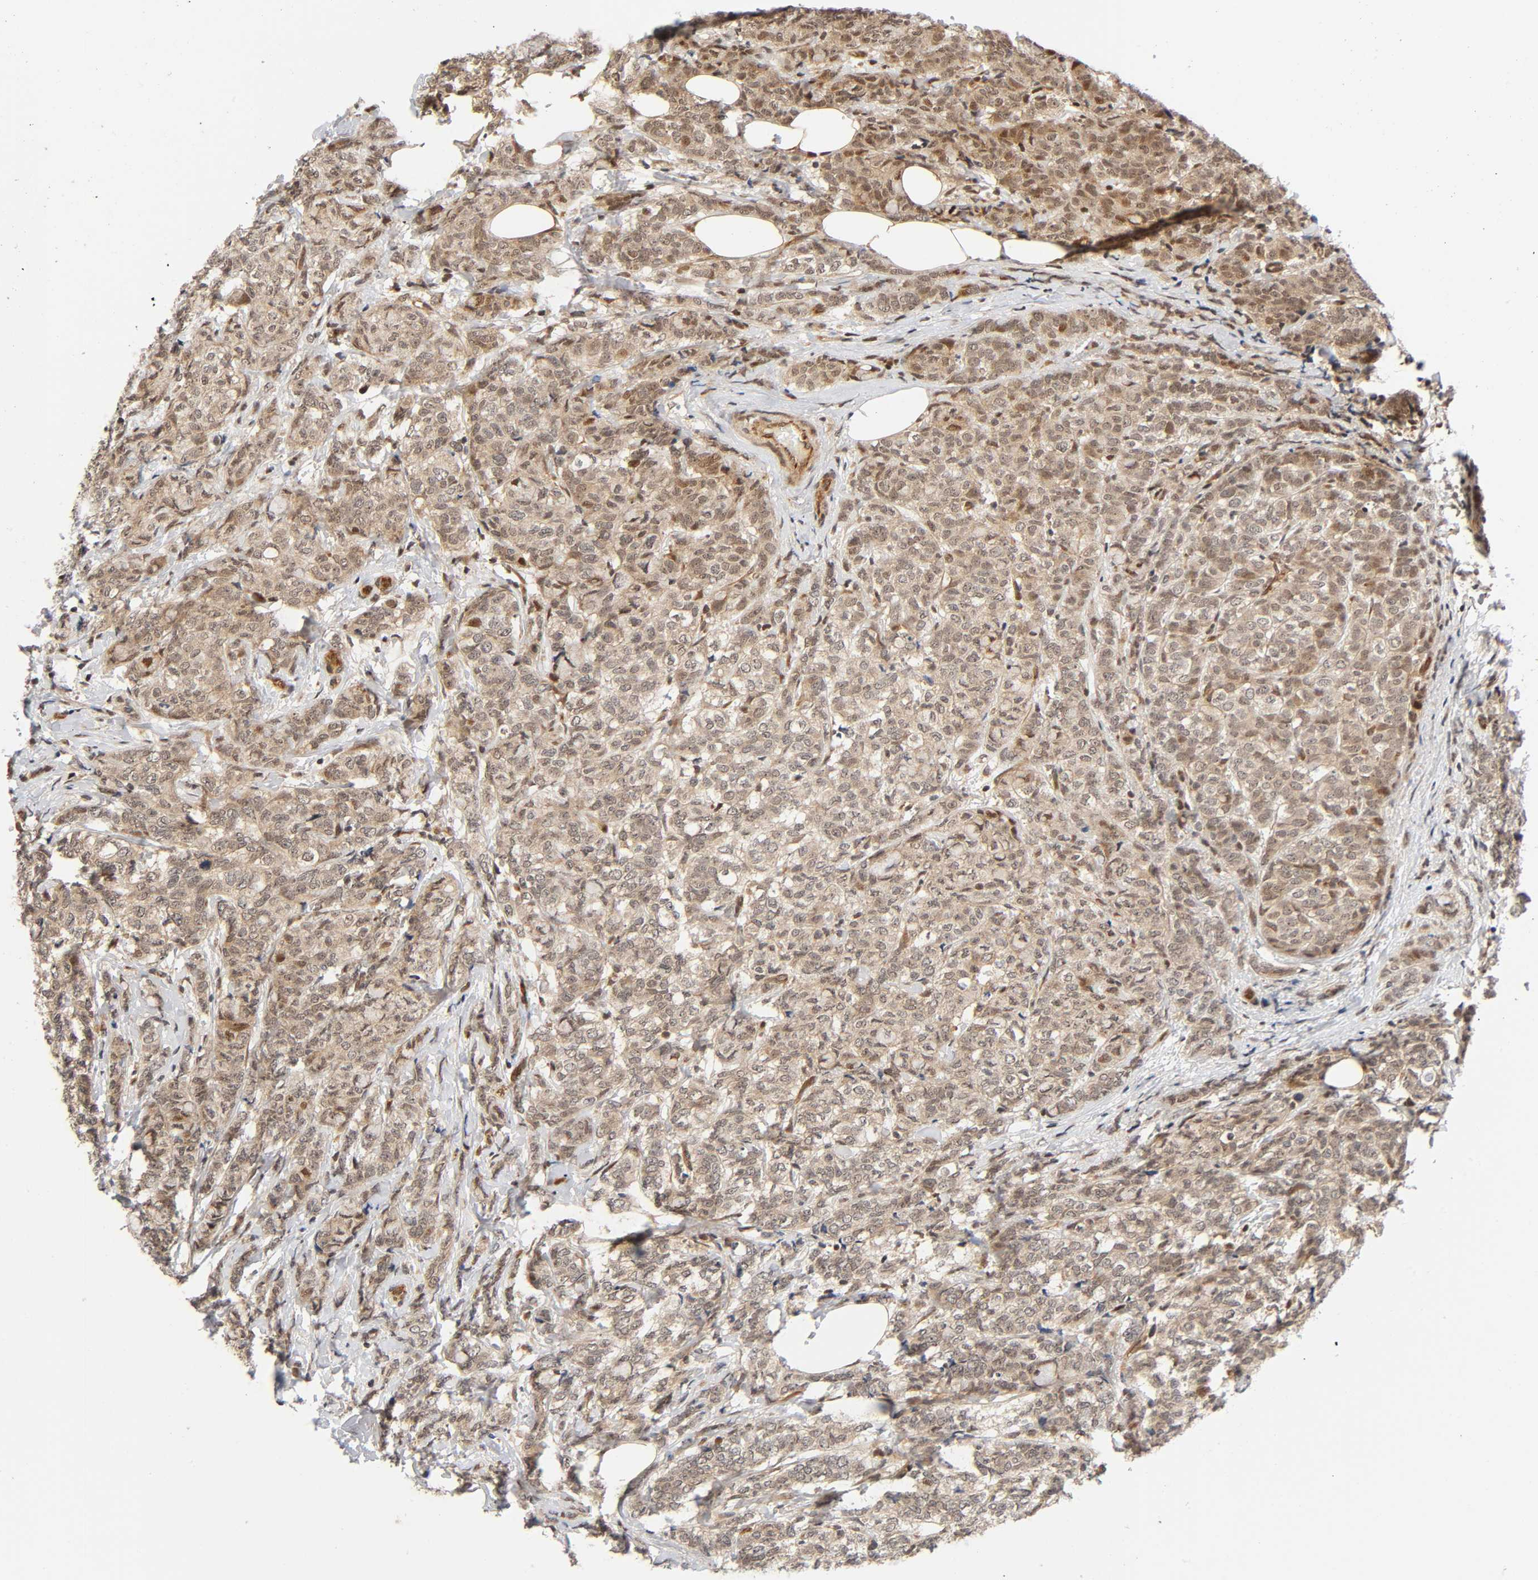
{"staining": {"intensity": "weak", "quantity": ">75%", "location": "cytoplasmic/membranous"}, "tissue": "breast cancer", "cell_type": "Tumor cells", "image_type": "cancer", "snomed": [{"axis": "morphology", "description": "Lobular carcinoma"}, {"axis": "topography", "description": "Breast"}], "caption": "Lobular carcinoma (breast) was stained to show a protein in brown. There is low levels of weak cytoplasmic/membranous expression in approximately >75% of tumor cells.", "gene": "IQCJ-SCHIP1", "patient": {"sex": "female", "age": 60}}